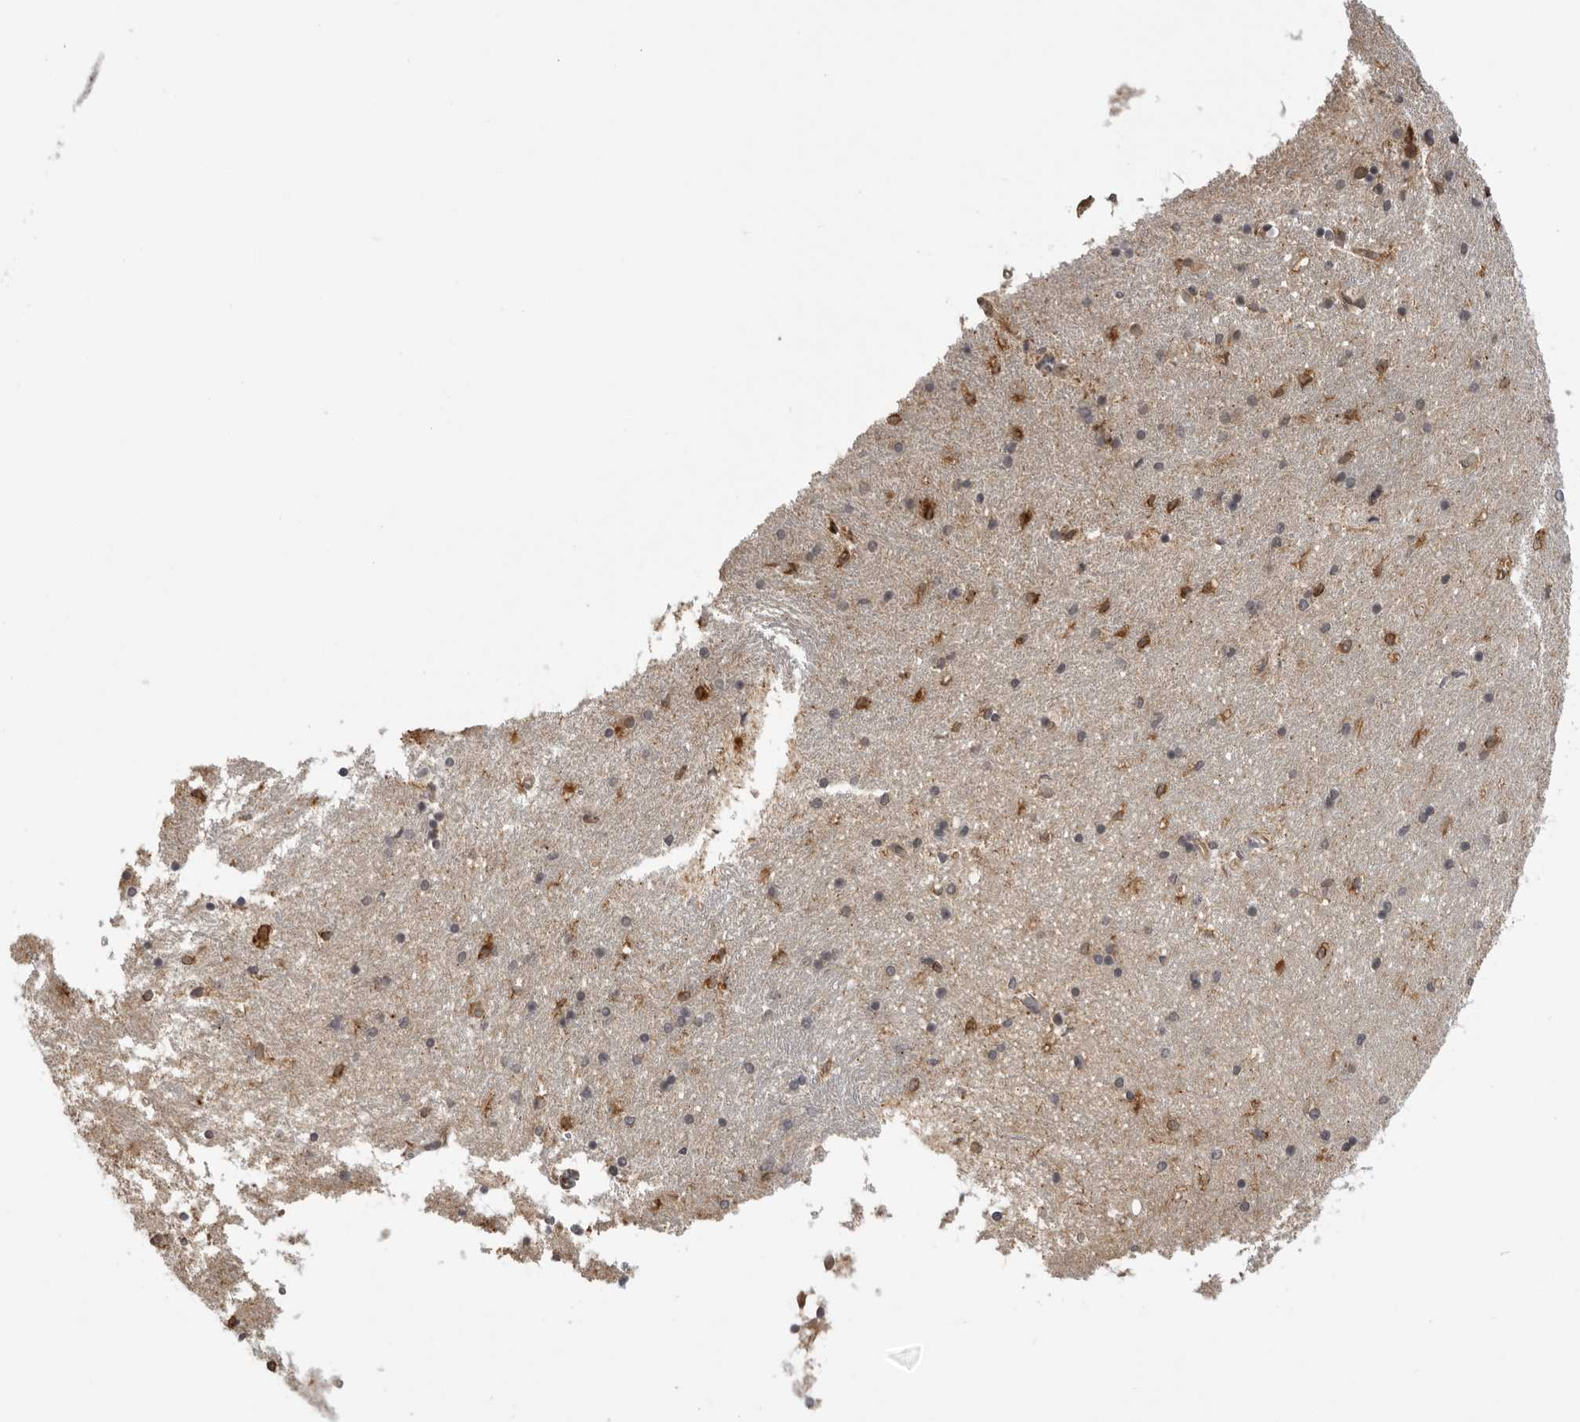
{"staining": {"intensity": "moderate", "quantity": "25%-75%", "location": "cytoplasmic/membranous"}, "tissue": "hippocampus", "cell_type": "Glial cells", "image_type": "normal", "snomed": [{"axis": "morphology", "description": "Normal tissue, NOS"}, {"axis": "topography", "description": "Hippocampus"}], "caption": "High-magnification brightfield microscopy of unremarkable hippocampus stained with DAB (brown) and counterstained with hematoxylin (blue). glial cells exhibit moderate cytoplasmic/membranous expression is seen in approximately25%-75% of cells. (Stains: DAB (3,3'-diaminobenzidine) in brown, nuclei in blue, Microscopy: brightfield microscopy at high magnification).", "gene": "DNAH14", "patient": {"sex": "male", "age": 45}}